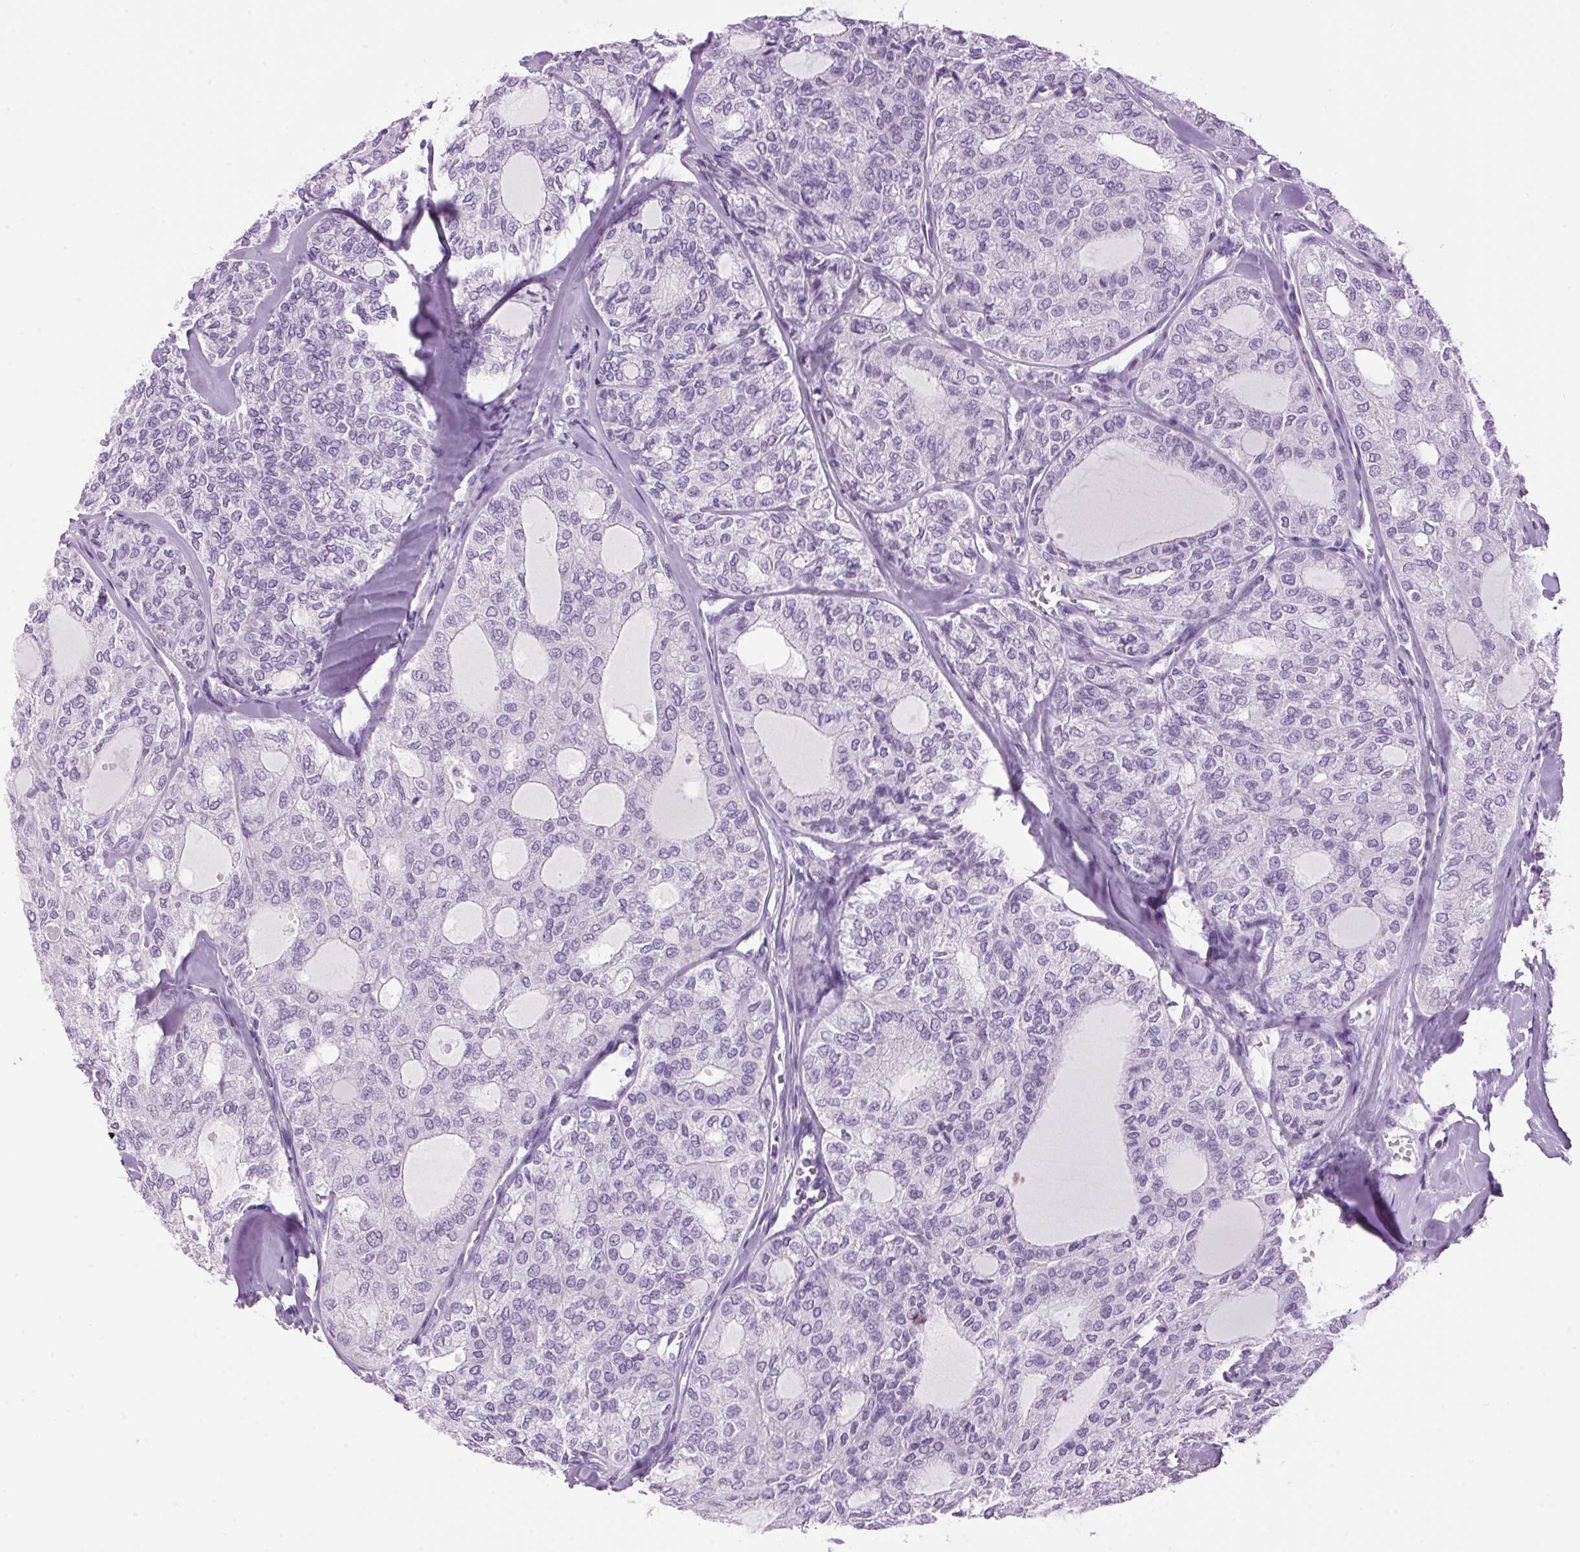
{"staining": {"intensity": "negative", "quantity": "none", "location": "none"}, "tissue": "thyroid cancer", "cell_type": "Tumor cells", "image_type": "cancer", "snomed": [{"axis": "morphology", "description": "Follicular adenoma carcinoma, NOS"}, {"axis": "topography", "description": "Thyroid gland"}], "caption": "Immunohistochemistry (IHC) image of human thyroid cancer (follicular adenoma carcinoma) stained for a protein (brown), which demonstrates no positivity in tumor cells.", "gene": "TMEM88B", "patient": {"sex": "male", "age": 75}}